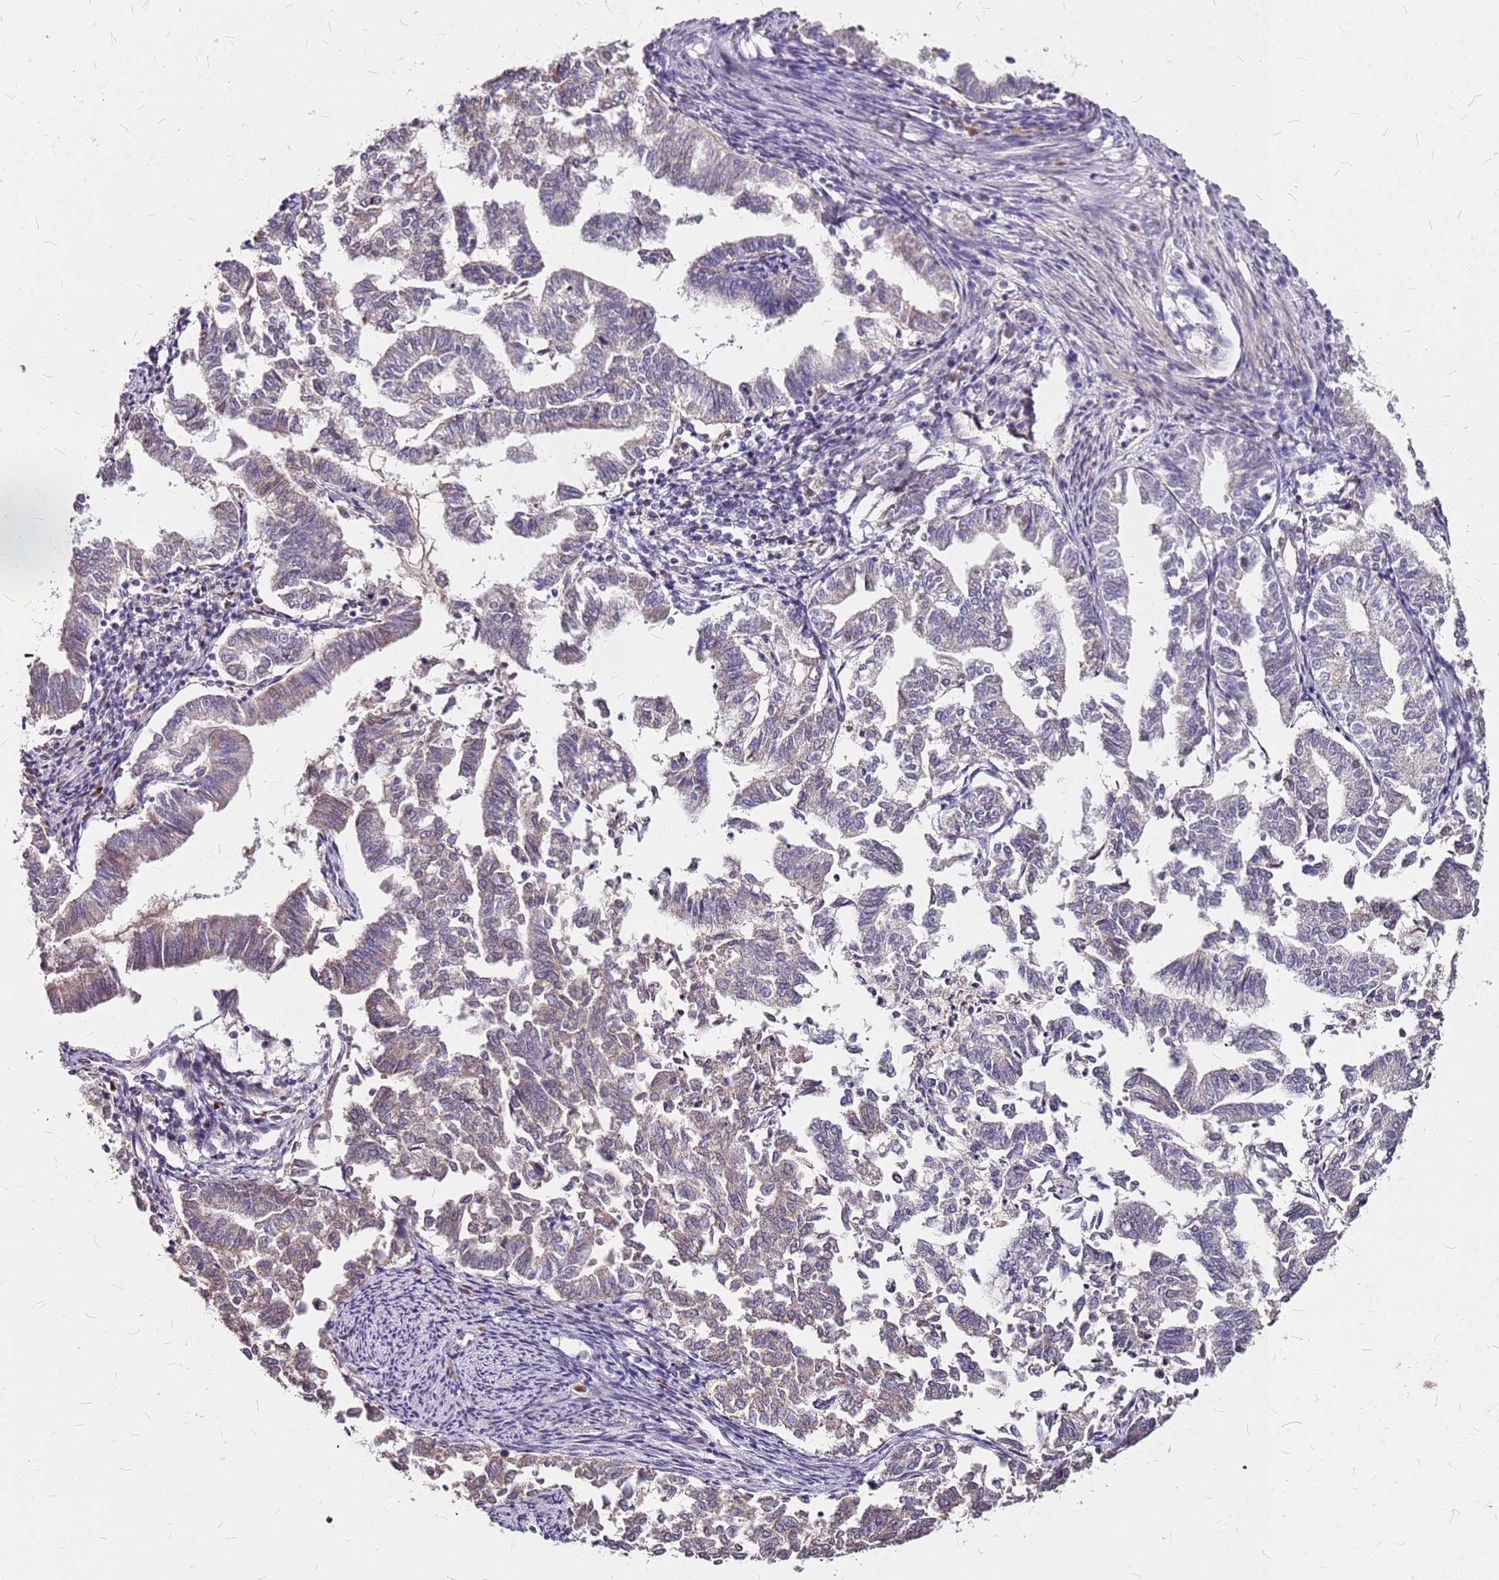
{"staining": {"intensity": "weak", "quantity": "25%-75%", "location": "cytoplasmic/membranous"}, "tissue": "endometrial cancer", "cell_type": "Tumor cells", "image_type": "cancer", "snomed": [{"axis": "morphology", "description": "Adenocarcinoma, NOS"}, {"axis": "topography", "description": "Endometrium"}], "caption": "This image displays endometrial adenocarcinoma stained with immunohistochemistry (IHC) to label a protein in brown. The cytoplasmic/membranous of tumor cells show weak positivity for the protein. Nuclei are counter-stained blue.", "gene": "DCDC2C", "patient": {"sex": "female", "age": 79}}